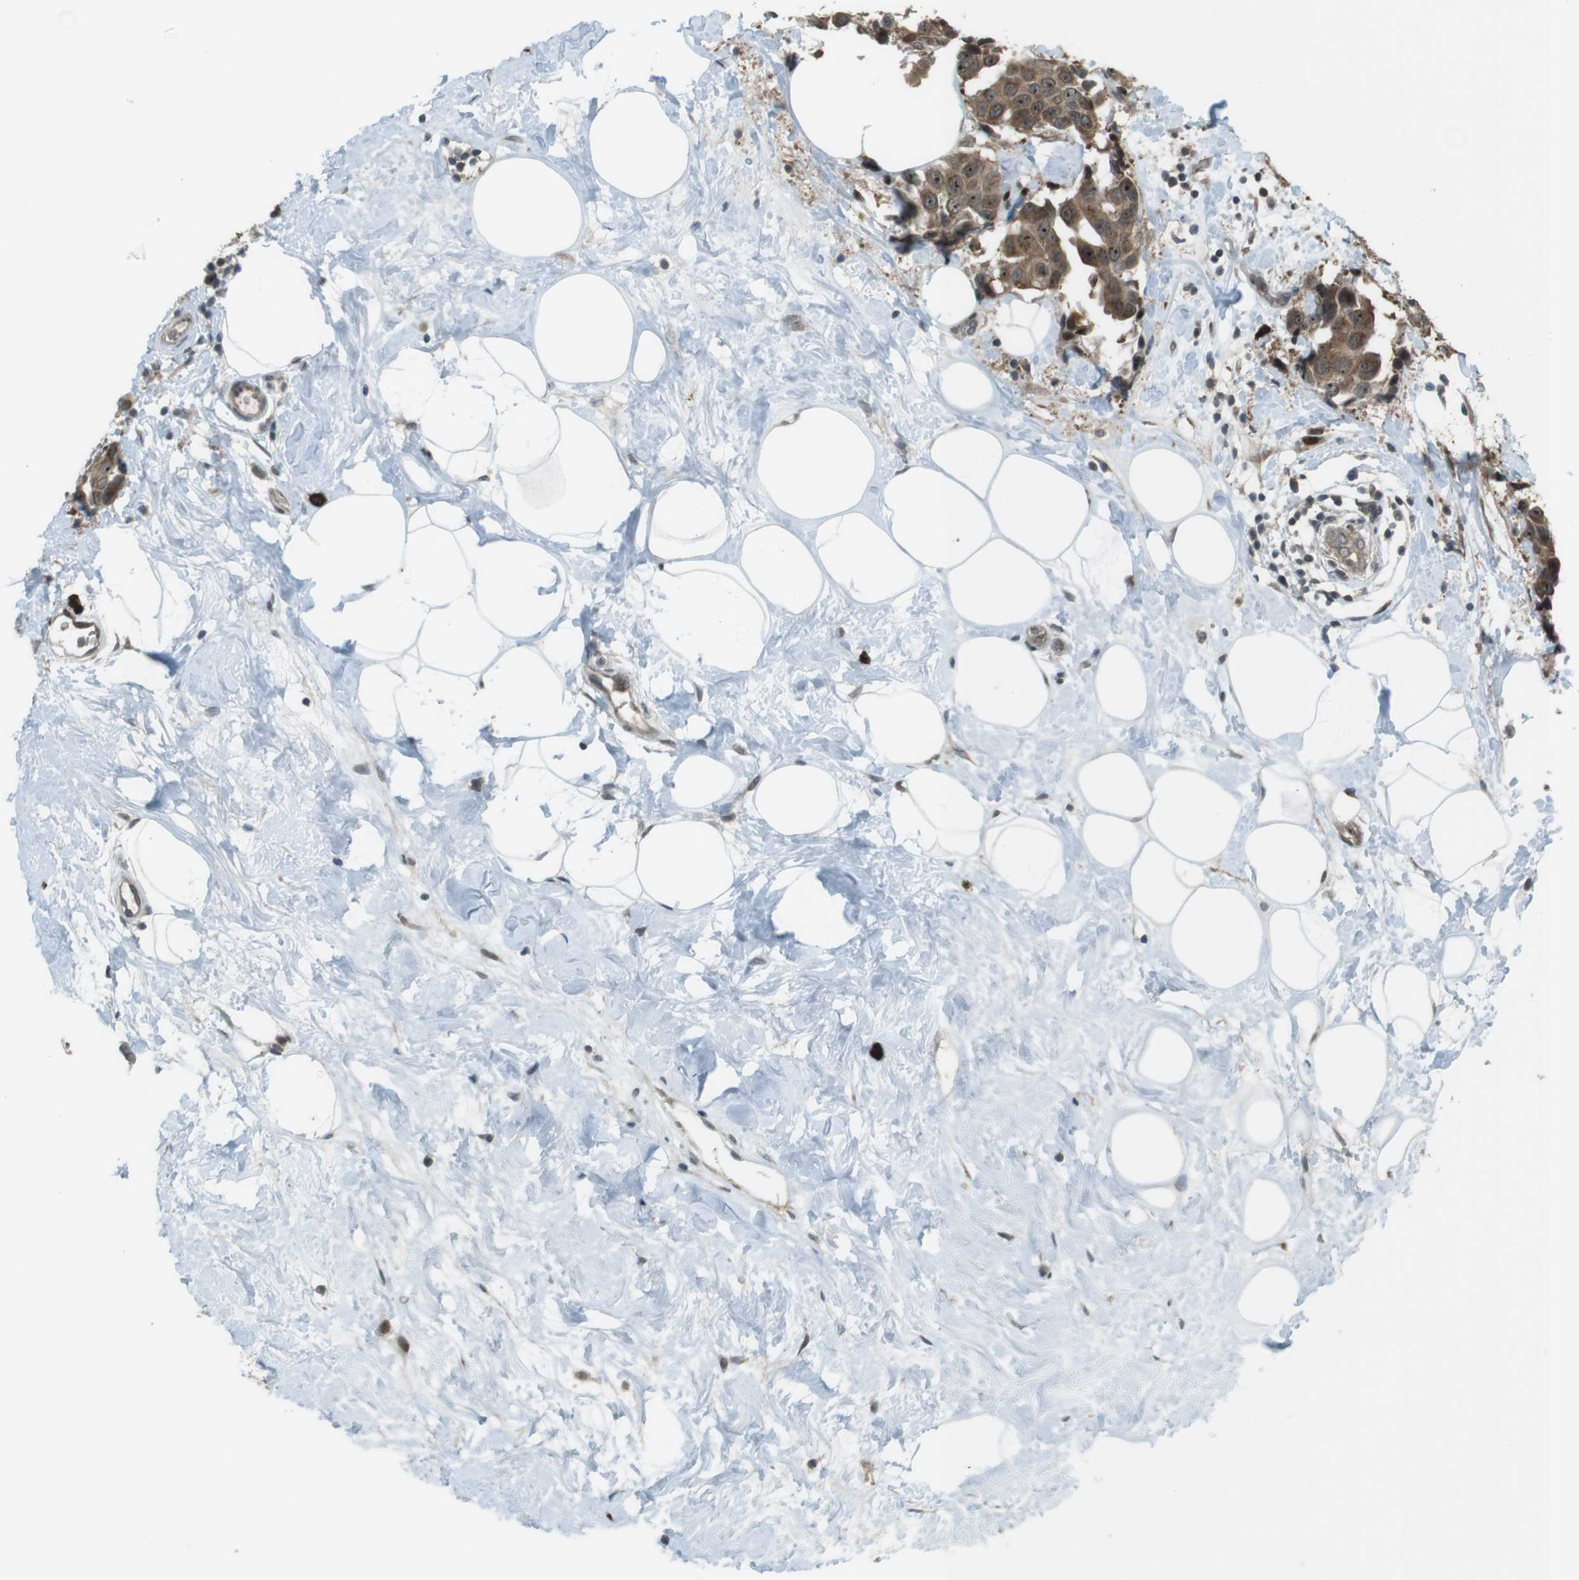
{"staining": {"intensity": "moderate", "quantity": ">75%", "location": "cytoplasmic/membranous,nuclear"}, "tissue": "breast cancer", "cell_type": "Tumor cells", "image_type": "cancer", "snomed": [{"axis": "morphology", "description": "Normal tissue, NOS"}, {"axis": "morphology", "description": "Duct carcinoma"}, {"axis": "topography", "description": "Breast"}], "caption": "Protein positivity by IHC reveals moderate cytoplasmic/membranous and nuclear staining in approximately >75% of tumor cells in breast invasive ductal carcinoma.", "gene": "SLITRK5", "patient": {"sex": "female", "age": 39}}